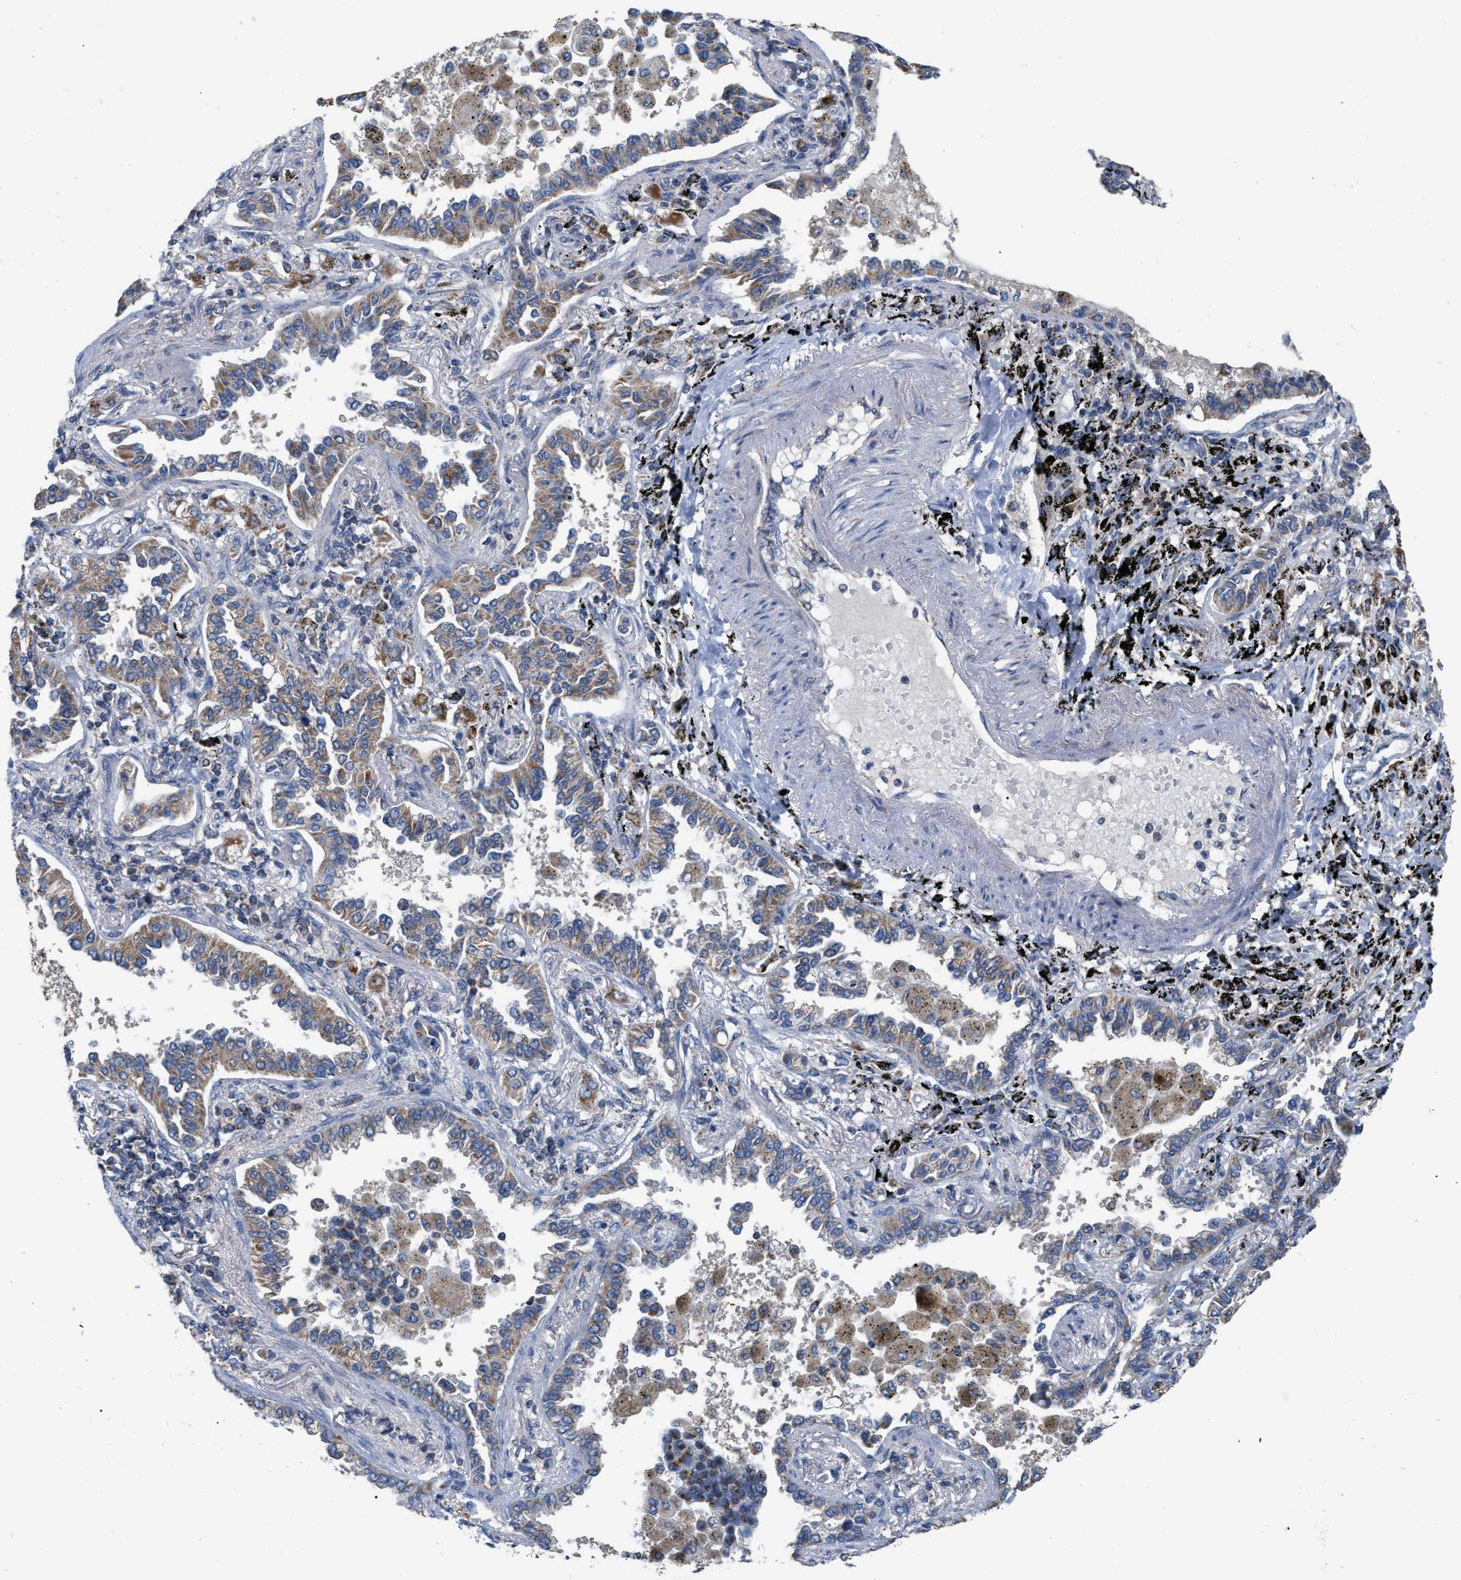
{"staining": {"intensity": "moderate", "quantity": ">75%", "location": "cytoplasmic/membranous"}, "tissue": "lung cancer", "cell_type": "Tumor cells", "image_type": "cancer", "snomed": [{"axis": "morphology", "description": "Normal tissue, NOS"}, {"axis": "morphology", "description": "Adenocarcinoma, NOS"}, {"axis": "topography", "description": "Lung"}], "caption": "Lung cancer (adenocarcinoma) tissue reveals moderate cytoplasmic/membranous expression in about >75% of tumor cells, visualized by immunohistochemistry.", "gene": "DDX56", "patient": {"sex": "male", "age": 59}}